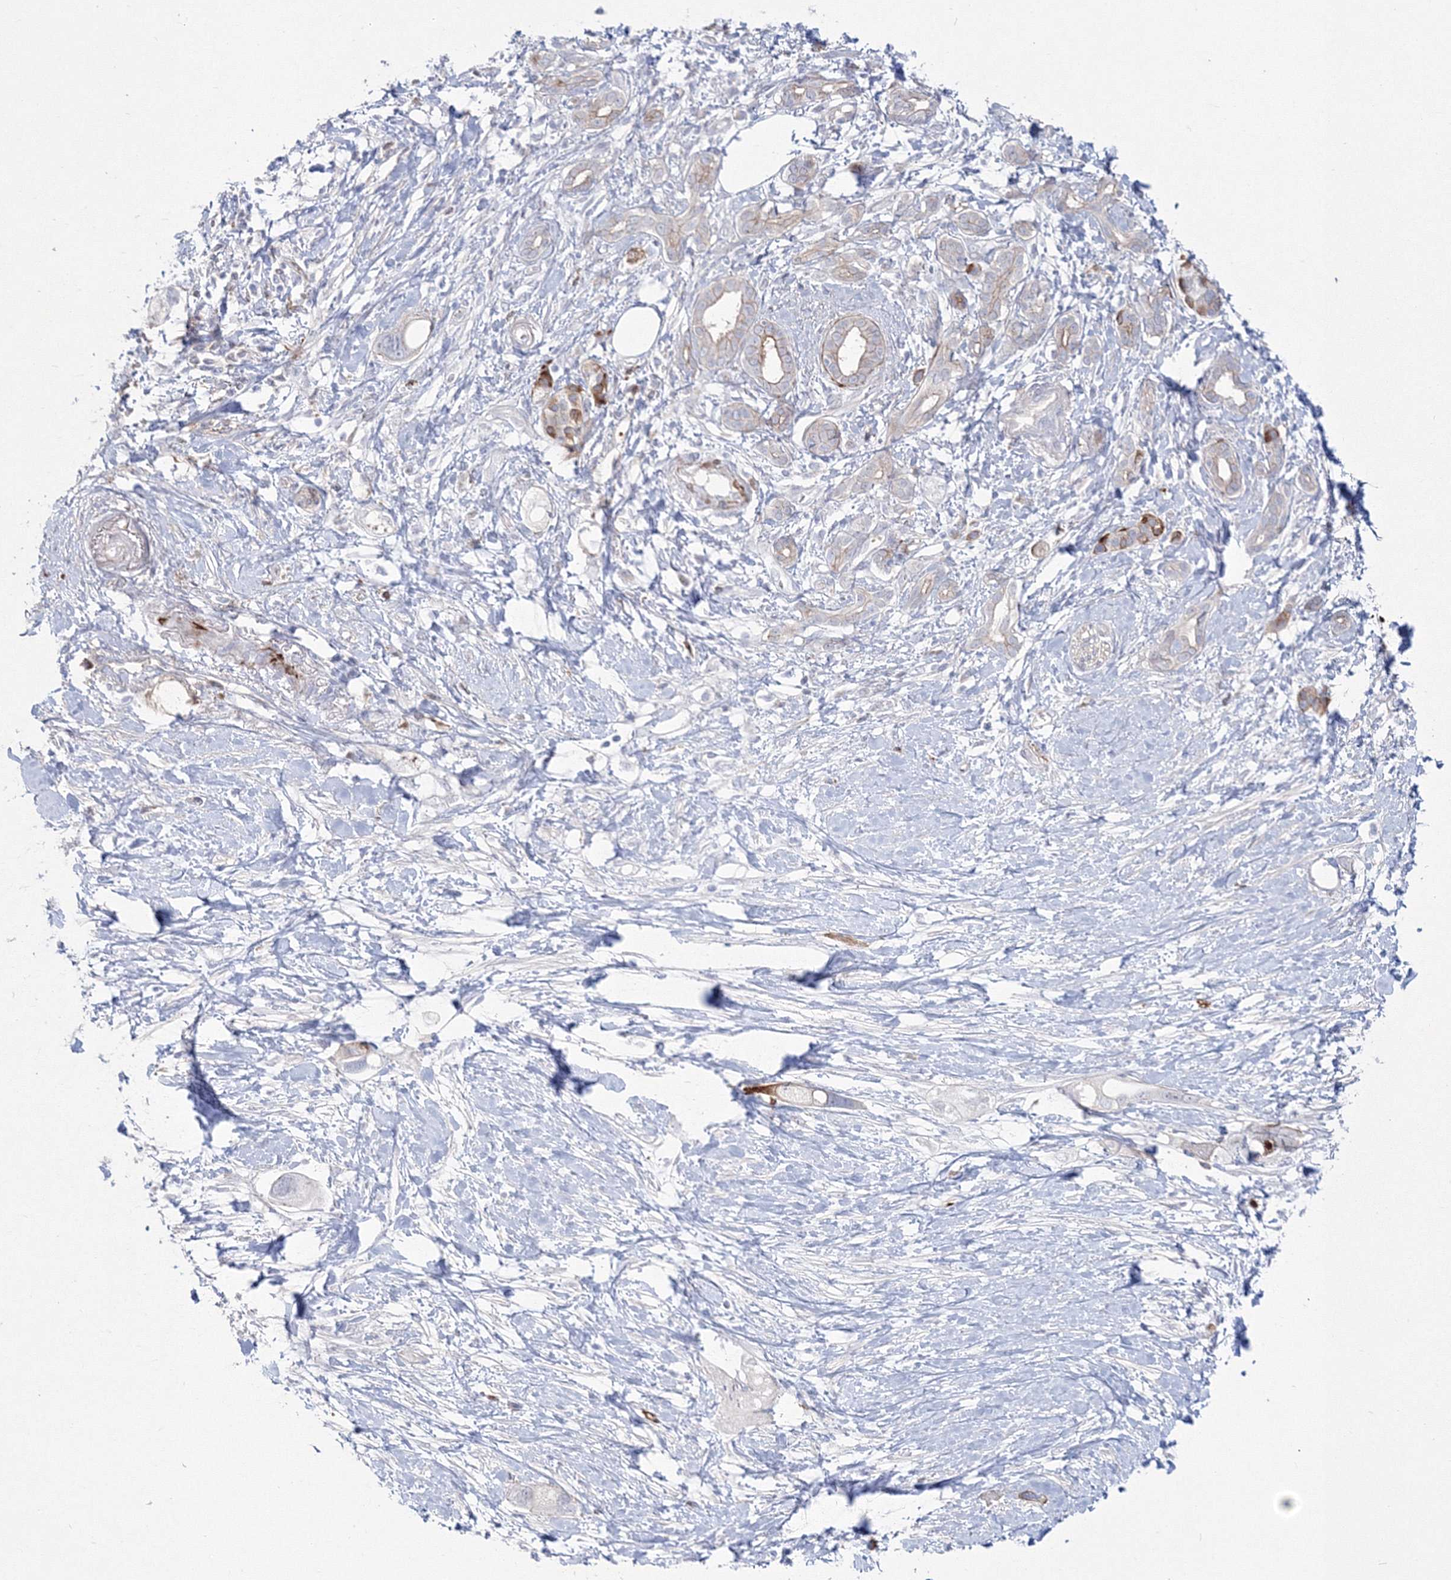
{"staining": {"intensity": "moderate", "quantity": "<25%", "location": "cytoplasmic/membranous"}, "tissue": "pancreatic cancer", "cell_type": "Tumor cells", "image_type": "cancer", "snomed": [{"axis": "morphology", "description": "Adenocarcinoma, NOS"}, {"axis": "topography", "description": "Pancreas"}], "caption": "The photomicrograph reveals staining of pancreatic cancer (adenocarcinoma), revealing moderate cytoplasmic/membranous protein expression (brown color) within tumor cells.", "gene": "HYAL2", "patient": {"sex": "female", "age": 56}}